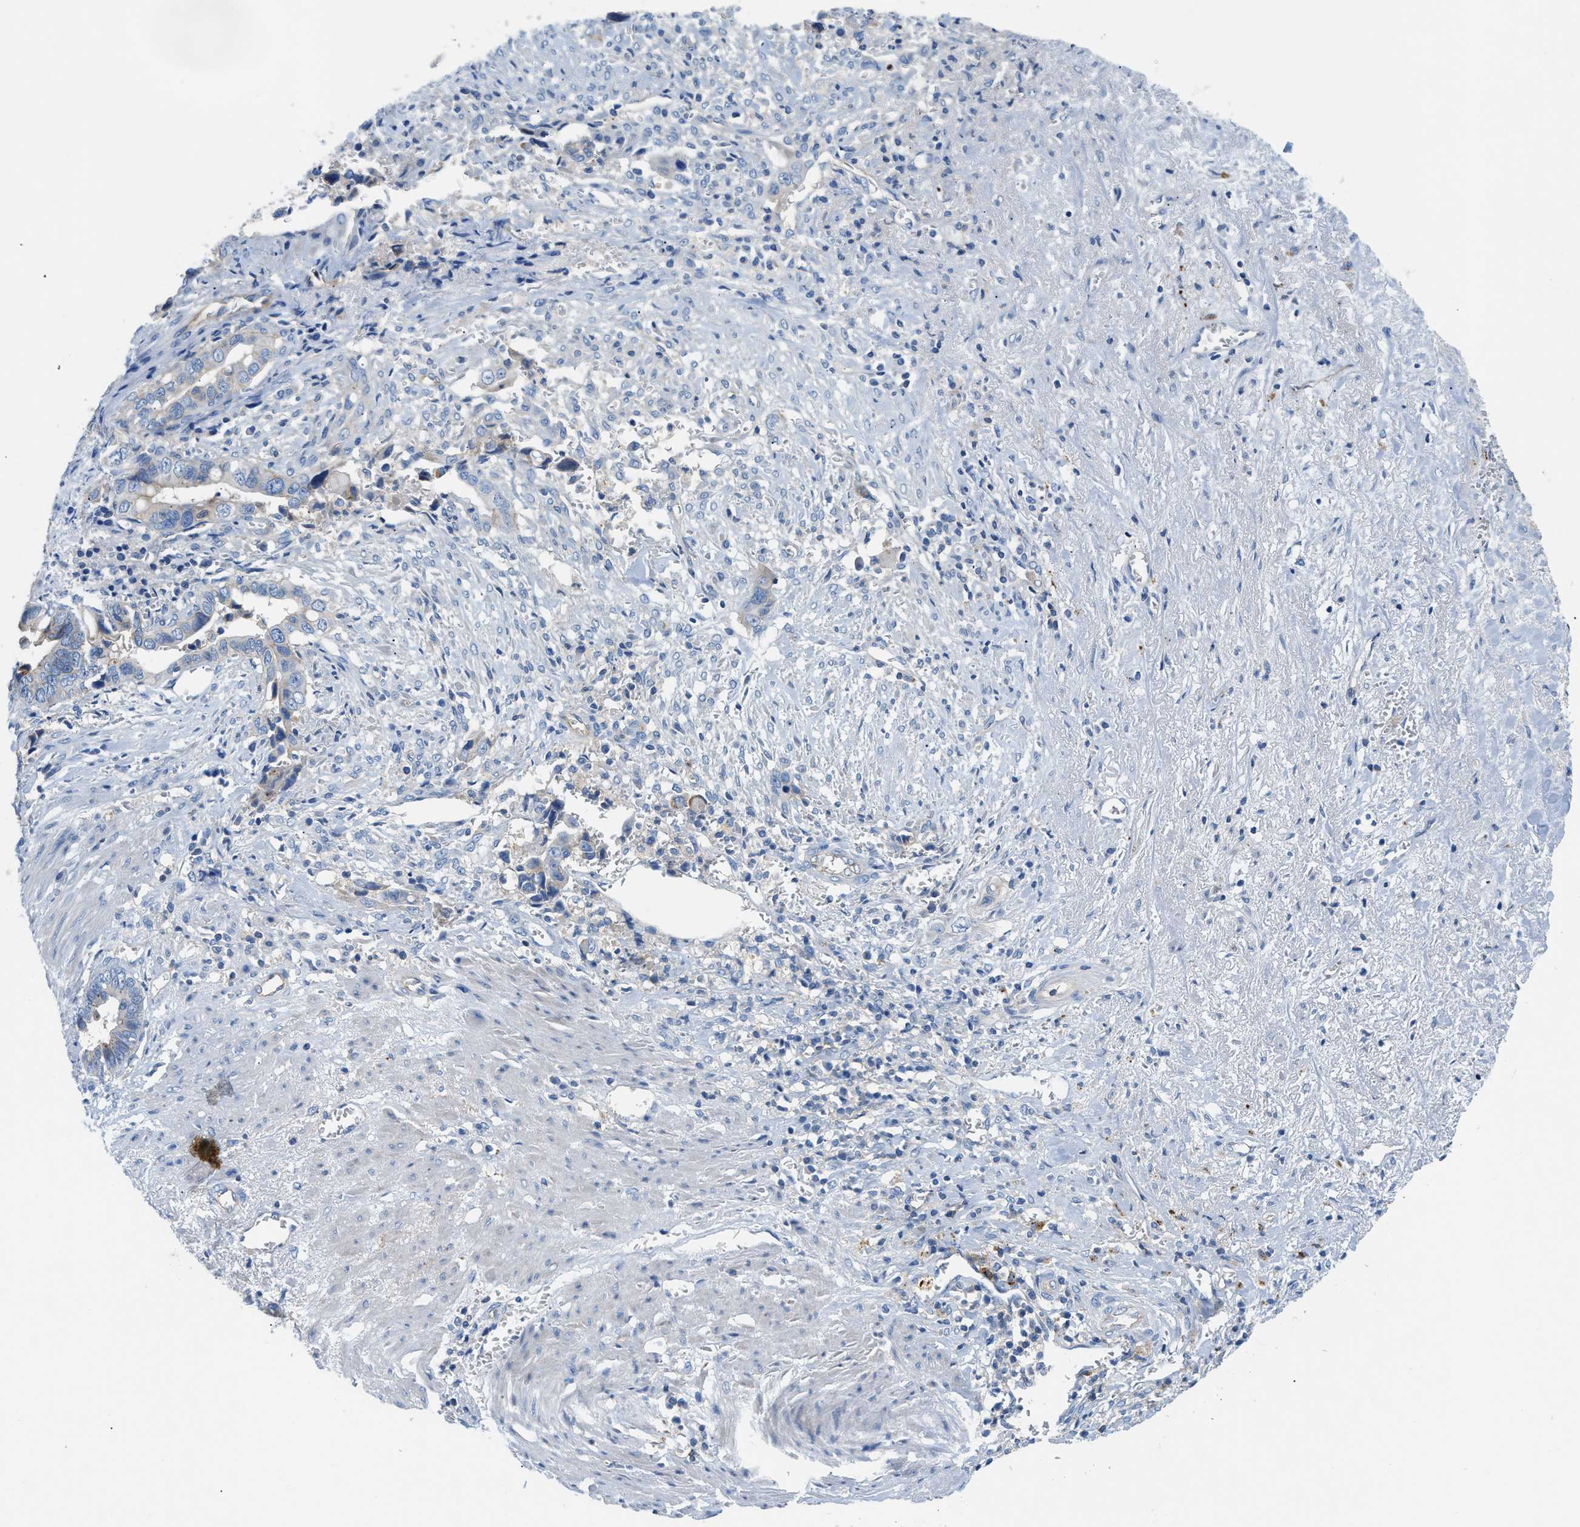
{"staining": {"intensity": "weak", "quantity": "<25%", "location": "cytoplasmic/membranous"}, "tissue": "liver cancer", "cell_type": "Tumor cells", "image_type": "cancer", "snomed": [{"axis": "morphology", "description": "Cholangiocarcinoma"}, {"axis": "topography", "description": "Liver"}], "caption": "DAB (3,3'-diaminobenzidine) immunohistochemical staining of liver cancer (cholangiocarcinoma) reveals no significant staining in tumor cells.", "gene": "ORAI1", "patient": {"sex": "female", "age": 79}}